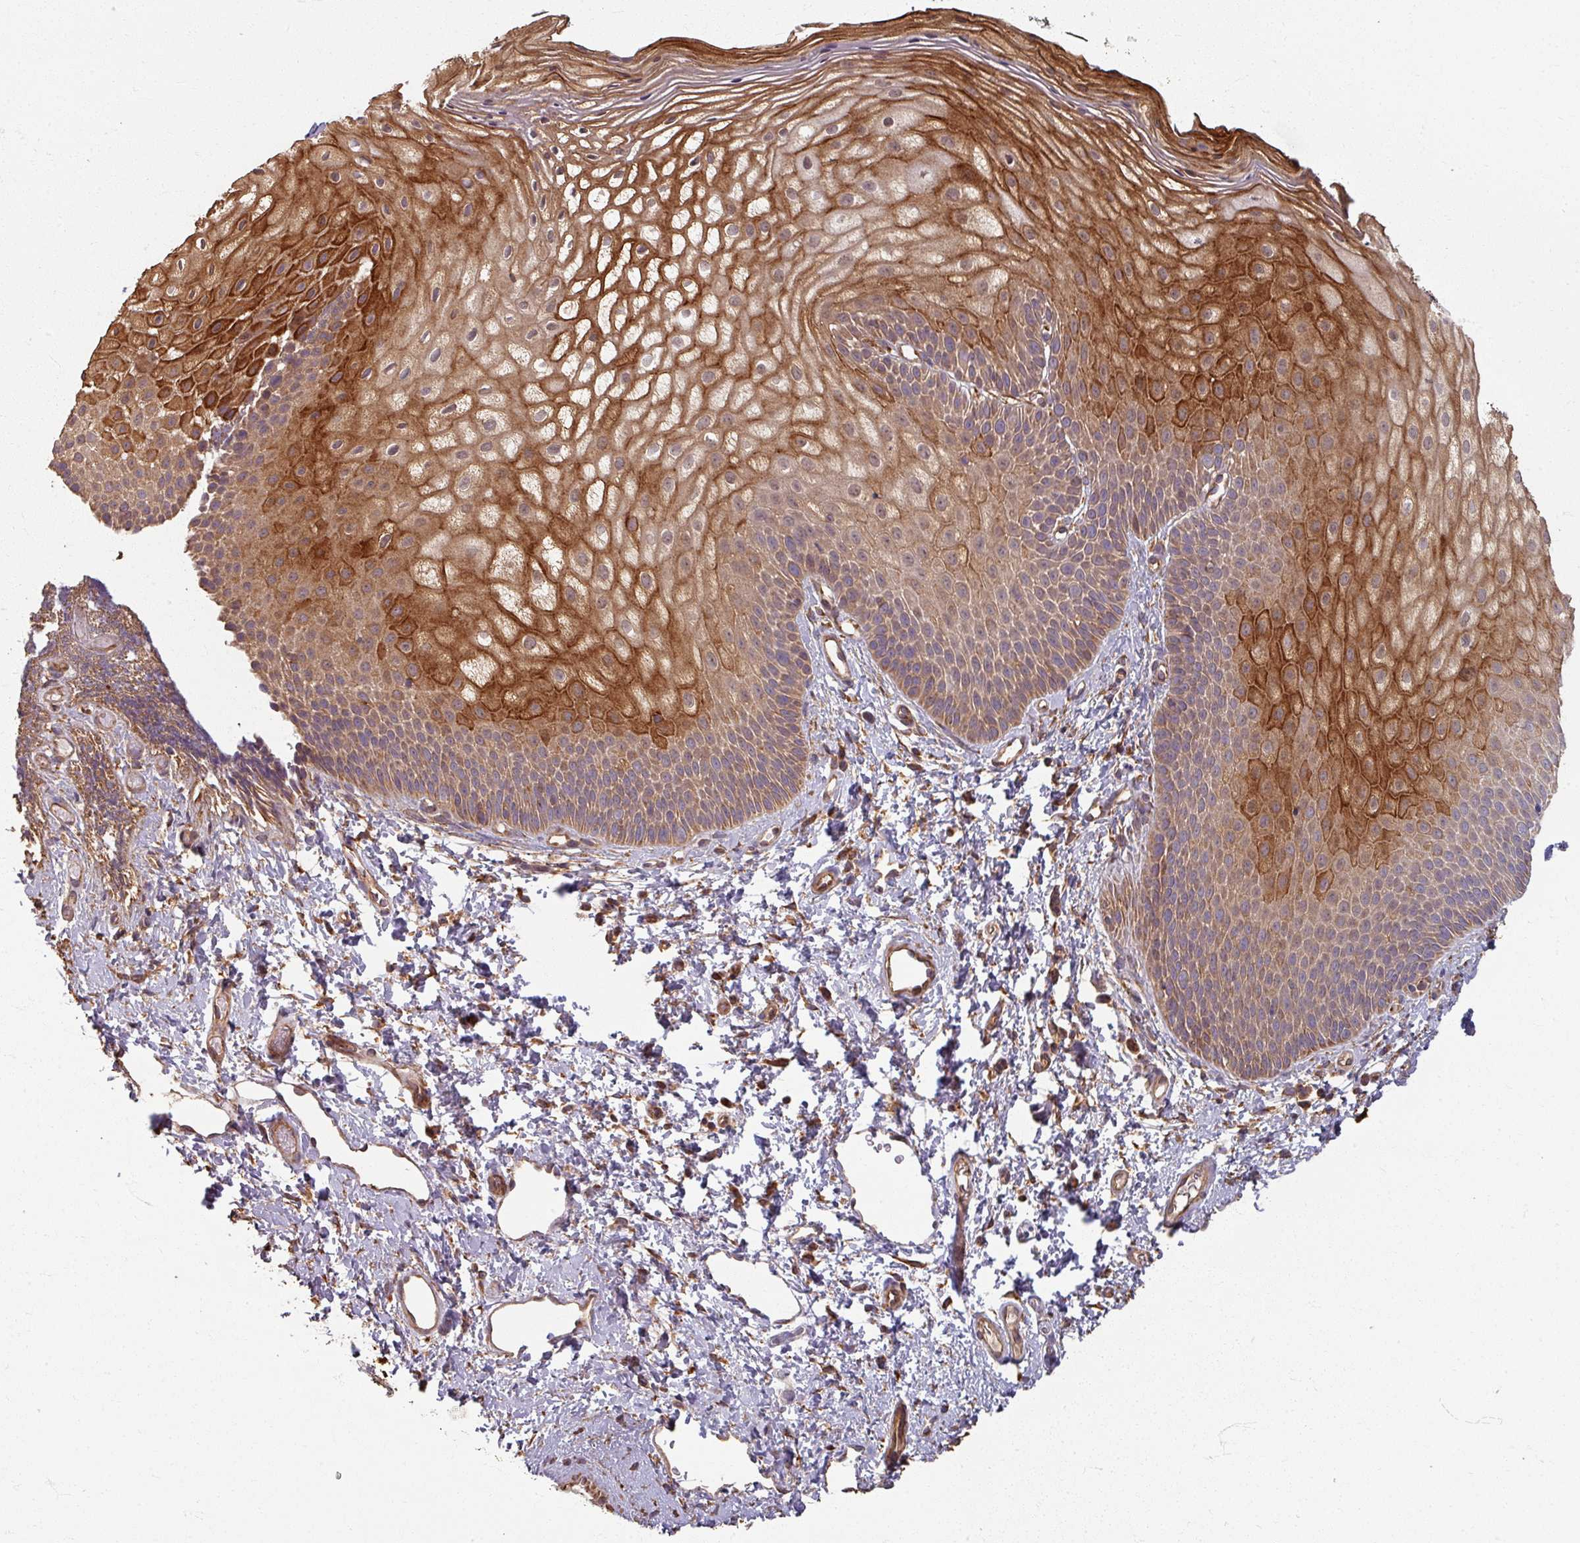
{"staining": {"intensity": "strong", "quantity": "<25%", "location": "cytoplasmic/membranous"}, "tissue": "skin", "cell_type": "Epidermal cells", "image_type": "normal", "snomed": [{"axis": "morphology", "description": "Normal tissue, NOS"}, {"axis": "topography", "description": "Anal"}], "caption": "A brown stain highlights strong cytoplasmic/membranous positivity of a protein in epidermal cells of benign skin.", "gene": "CCDC68", "patient": {"sex": "female", "age": 40}}